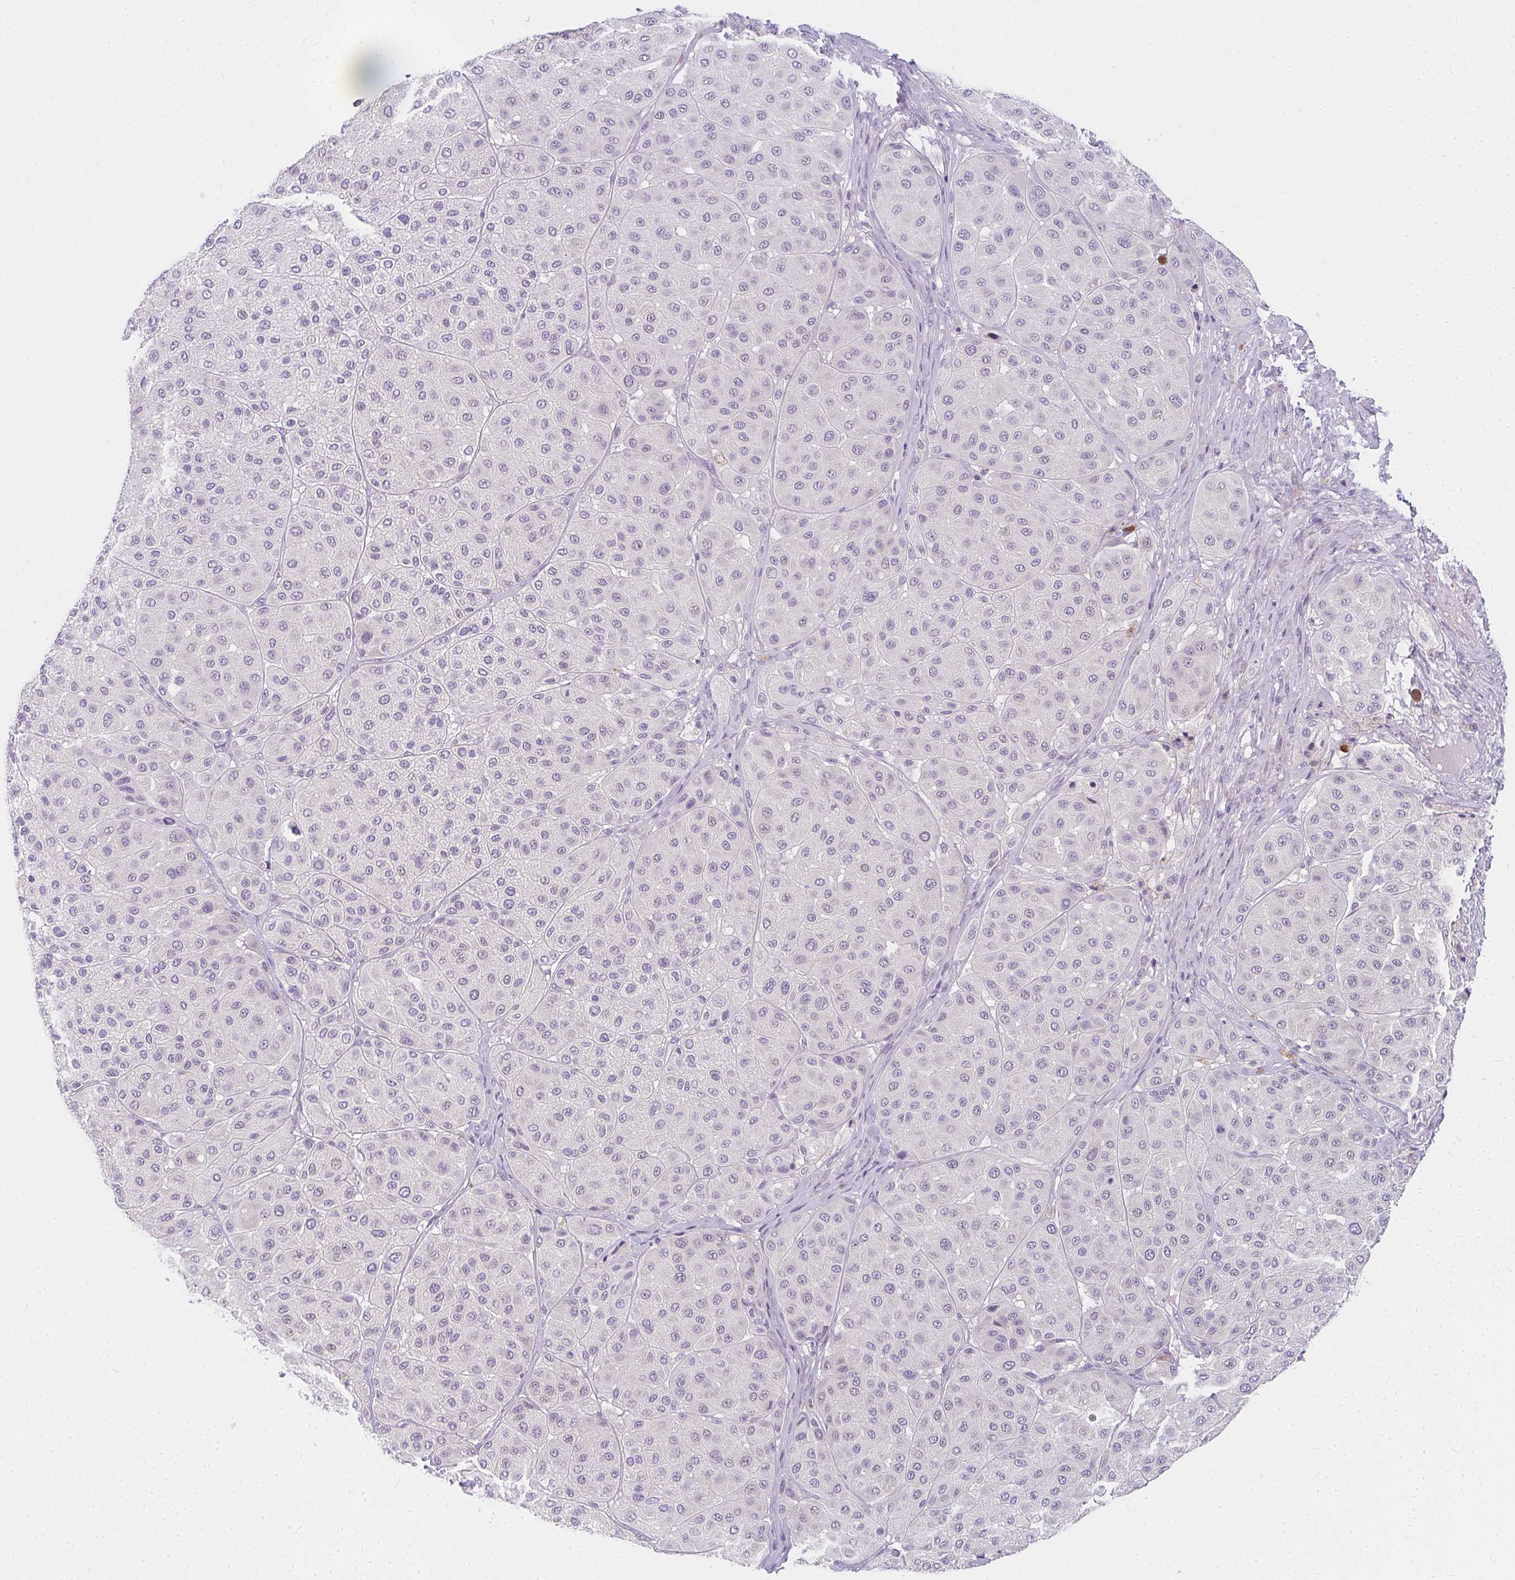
{"staining": {"intensity": "negative", "quantity": "none", "location": "none"}, "tissue": "melanoma", "cell_type": "Tumor cells", "image_type": "cancer", "snomed": [{"axis": "morphology", "description": "Malignant melanoma, Metastatic site"}, {"axis": "topography", "description": "Smooth muscle"}], "caption": "An immunohistochemistry photomicrograph of melanoma is shown. There is no staining in tumor cells of melanoma.", "gene": "PPP1R3G", "patient": {"sex": "male", "age": 41}}